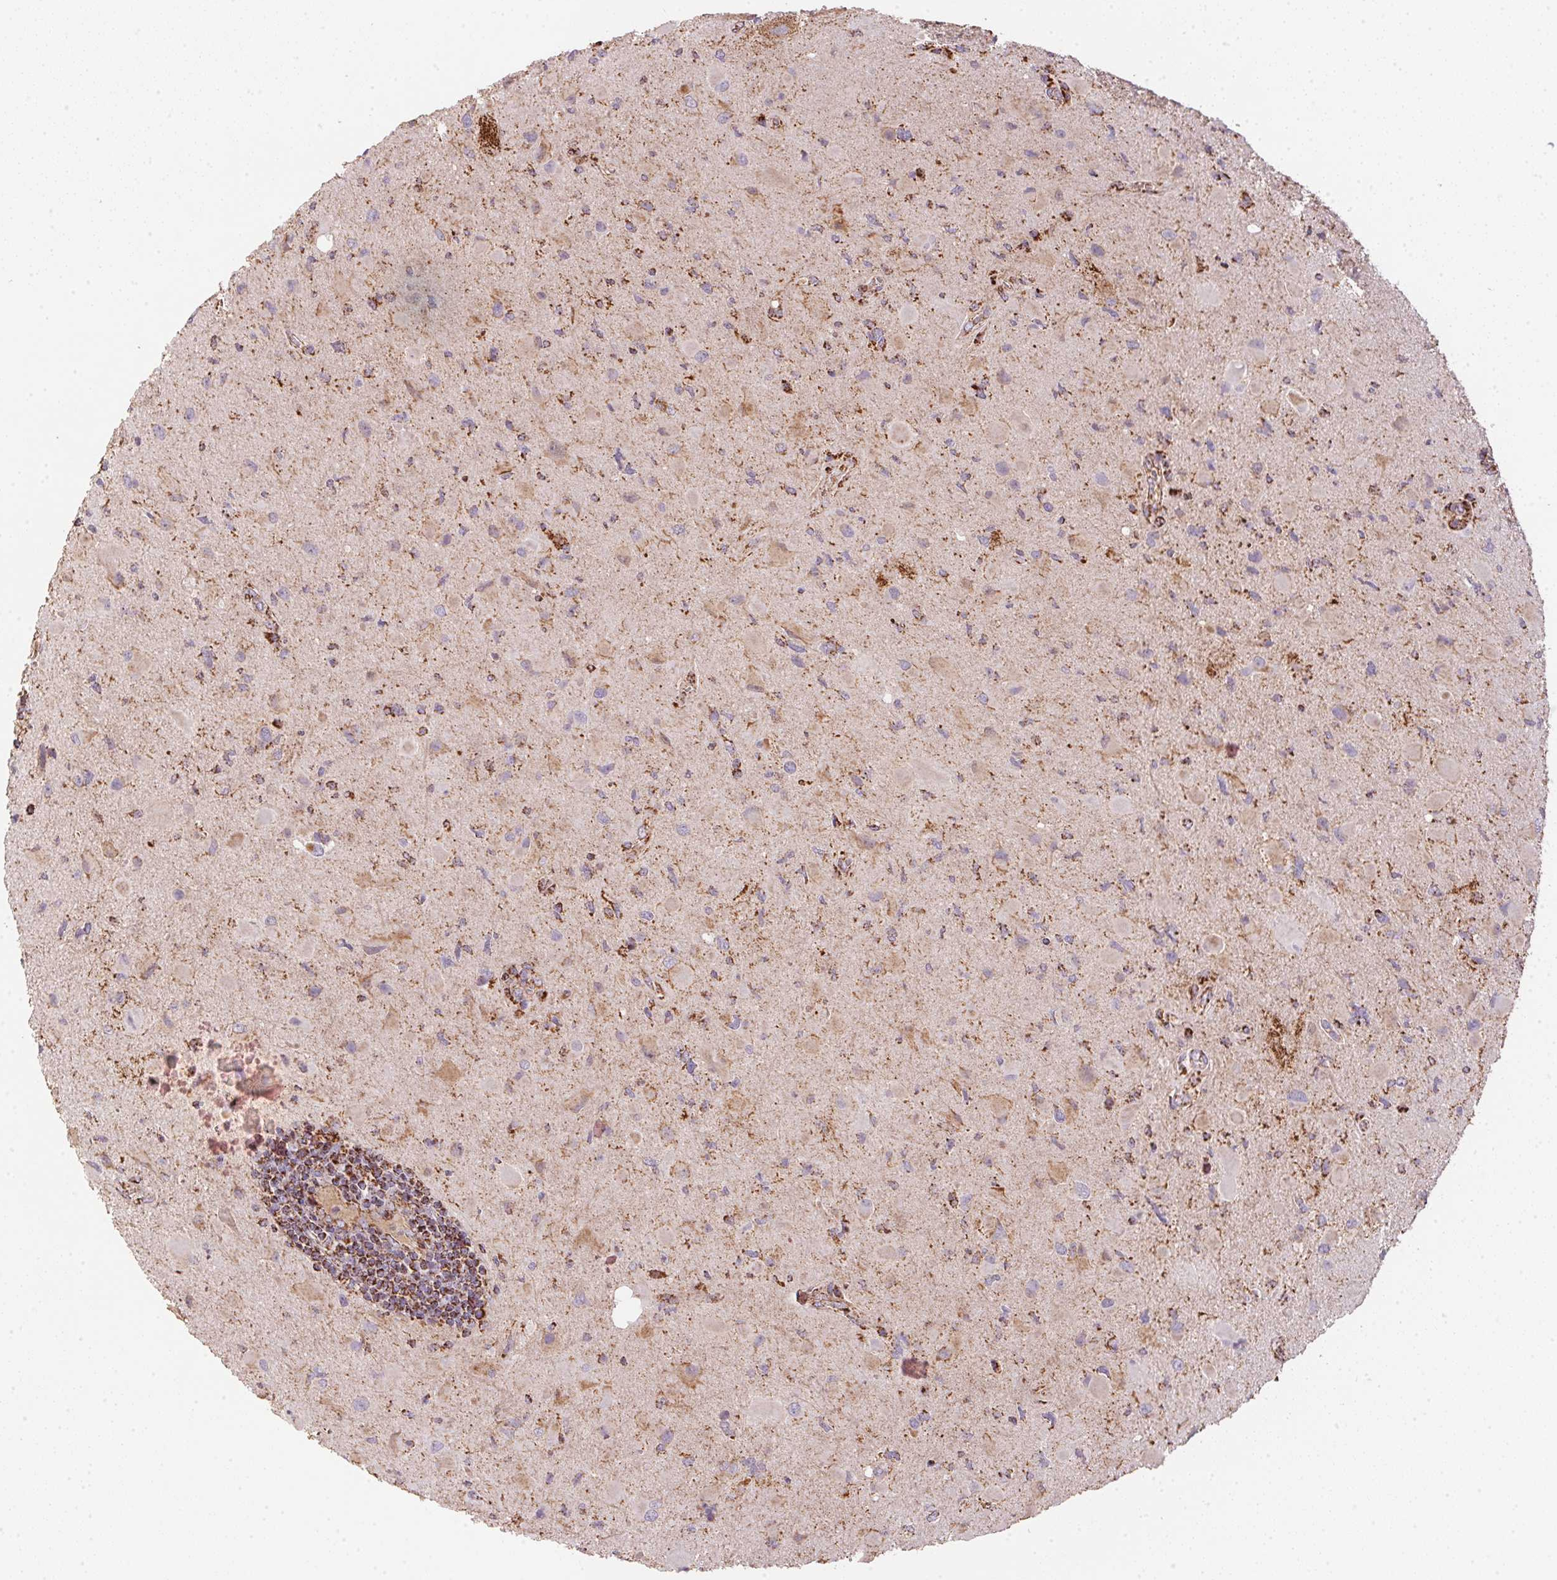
{"staining": {"intensity": "moderate", "quantity": "25%-75%", "location": "cytoplasmic/membranous"}, "tissue": "glioma", "cell_type": "Tumor cells", "image_type": "cancer", "snomed": [{"axis": "morphology", "description": "Glioma, malignant, Low grade"}, {"axis": "topography", "description": "Brain"}], "caption": "Human malignant glioma (low-grade) stained with a protein marker displays moderate staining in tumor cells.", "gene": "NDUFS2", "patient": {"sex": "female", "age": 32}}